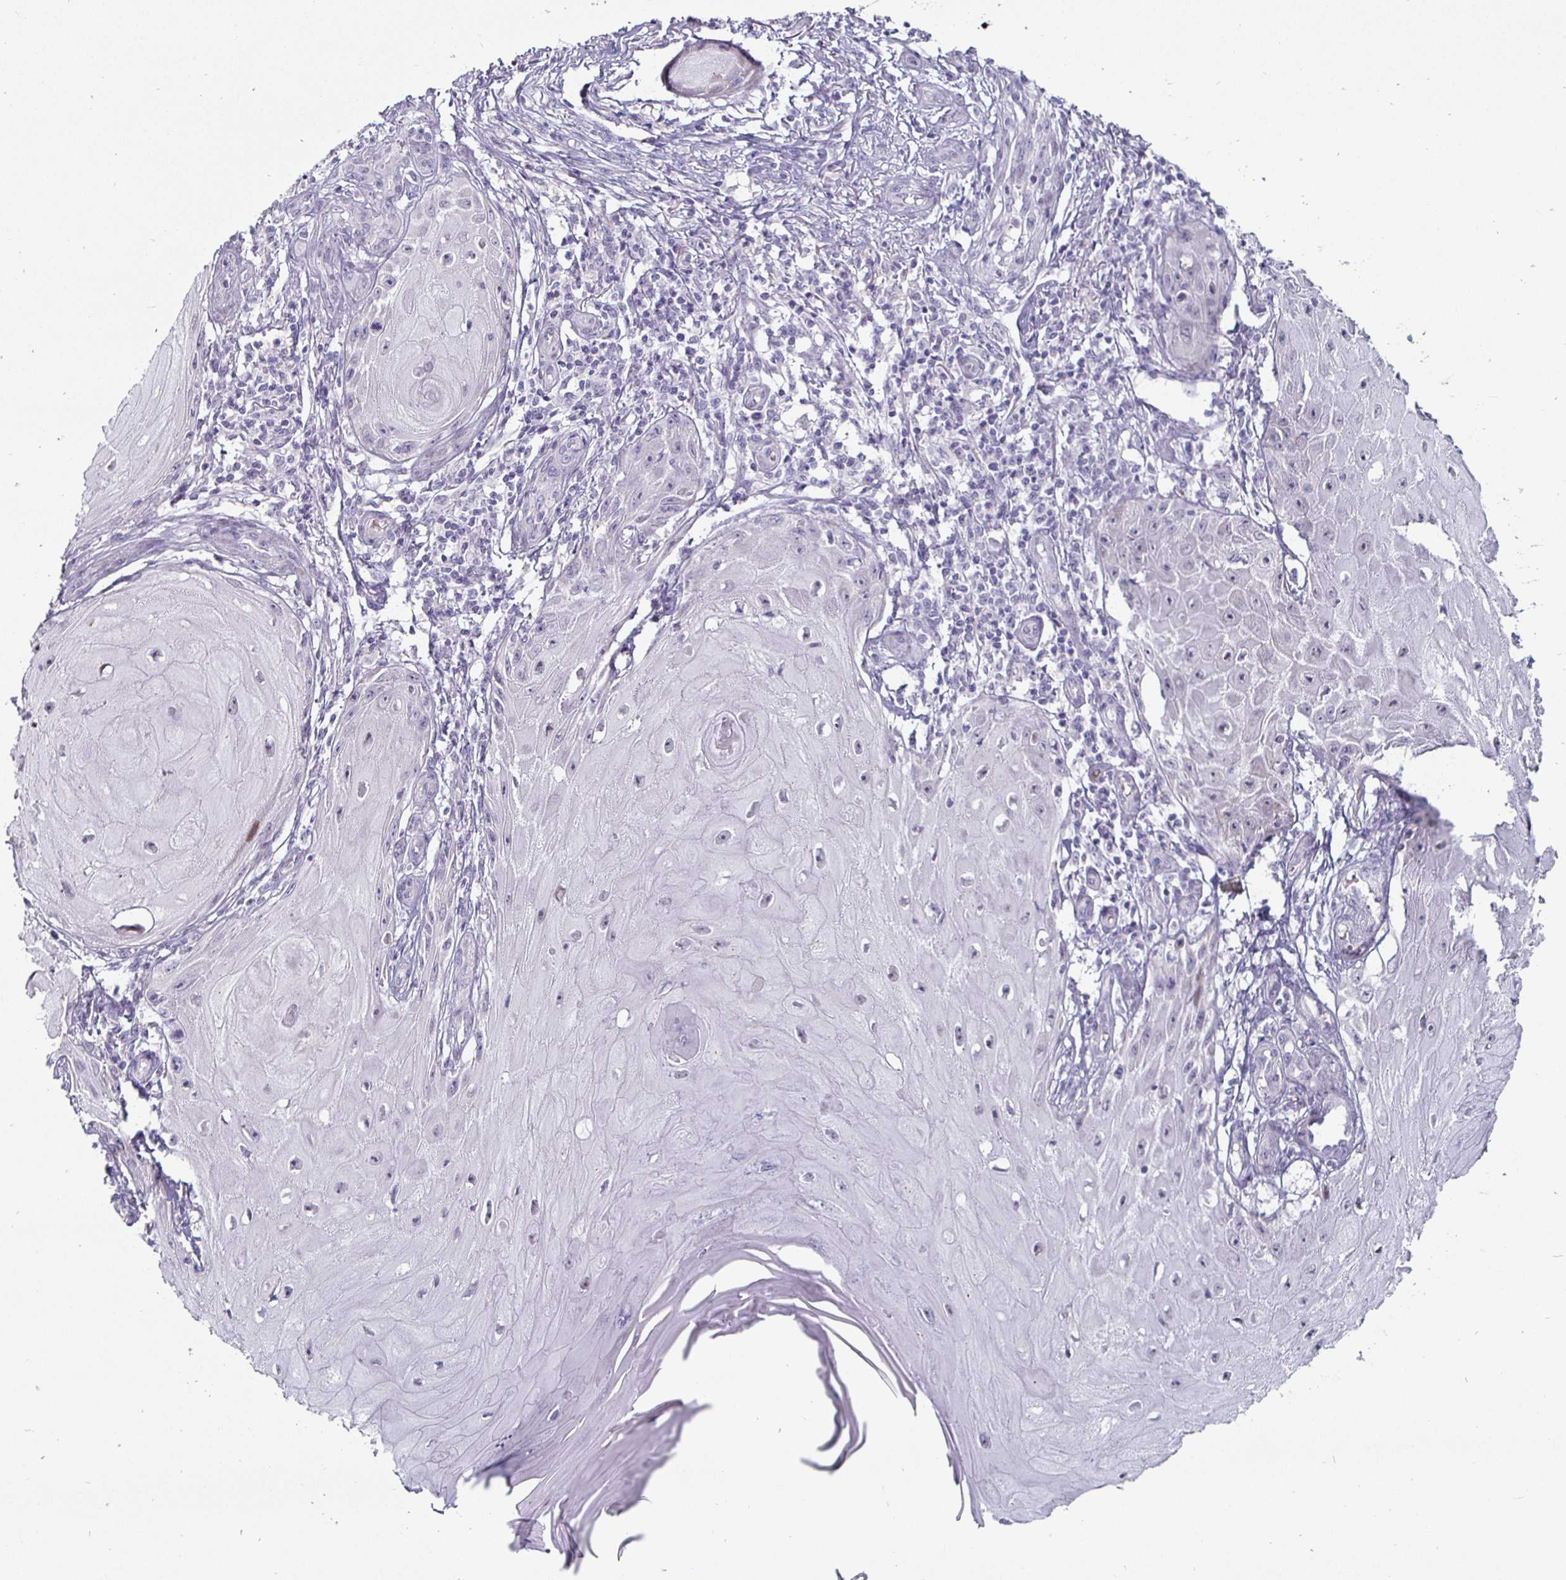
{"staining": {"intensity": "negative", "quantity": "none", "location": "none"}, "tissue": "skin cancer", "cell_type": "Tumor cells", "image_type": "cancer", "snomed": [{"axis": "morphology", "description": "Squamous cell carcinoma, NOS"}, {"axis": "topography", "description": "Skin"}], "caption": "This is an IHC micrograph of human skin cancer (squamous cell carcinoma). There is no staining in tumor cells.", "gene": "DMRTB1", "patient": {"sex": "female", "age": 77}}